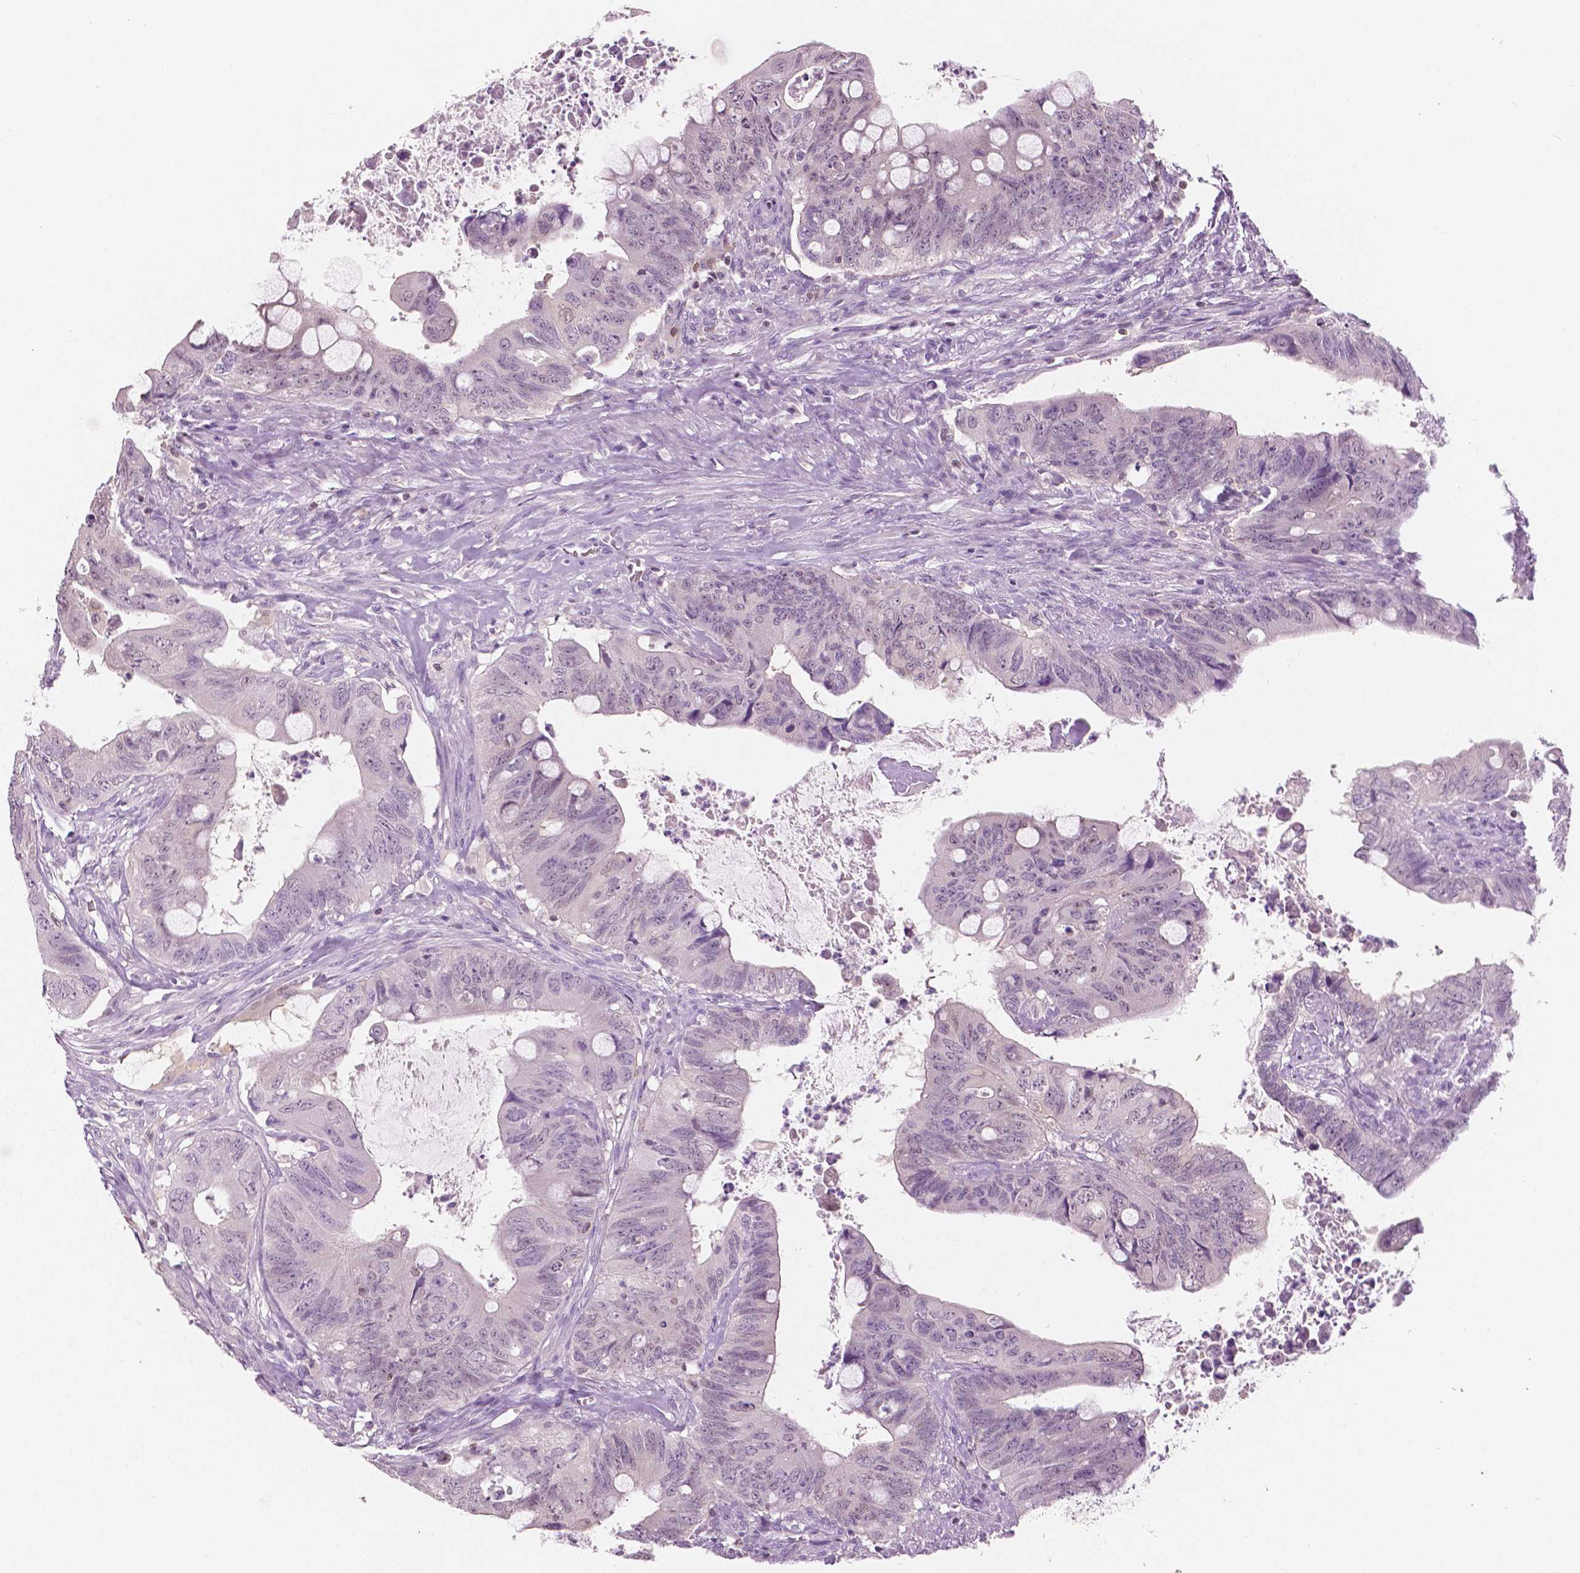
{"staining": {"intensity": "negative", "quantity": "none", "location": "none"}, "tissue": "colorectal cancer", "cell_type": "Tumor cells", "image_type": "cancer", "snomed": [{"axis": "morphology", "description": "Adenocarcinoma, NOS"}, {"axis": "topography", "description": "Colon"}], "caption": "DAB (3,3'-diaminobenzidine) immunohistochemical staining of human colorectal cancer exhibits no significant expression in tumor cells.", "gene": "GALM", "patient": {"sex": "male", "age": 57}}